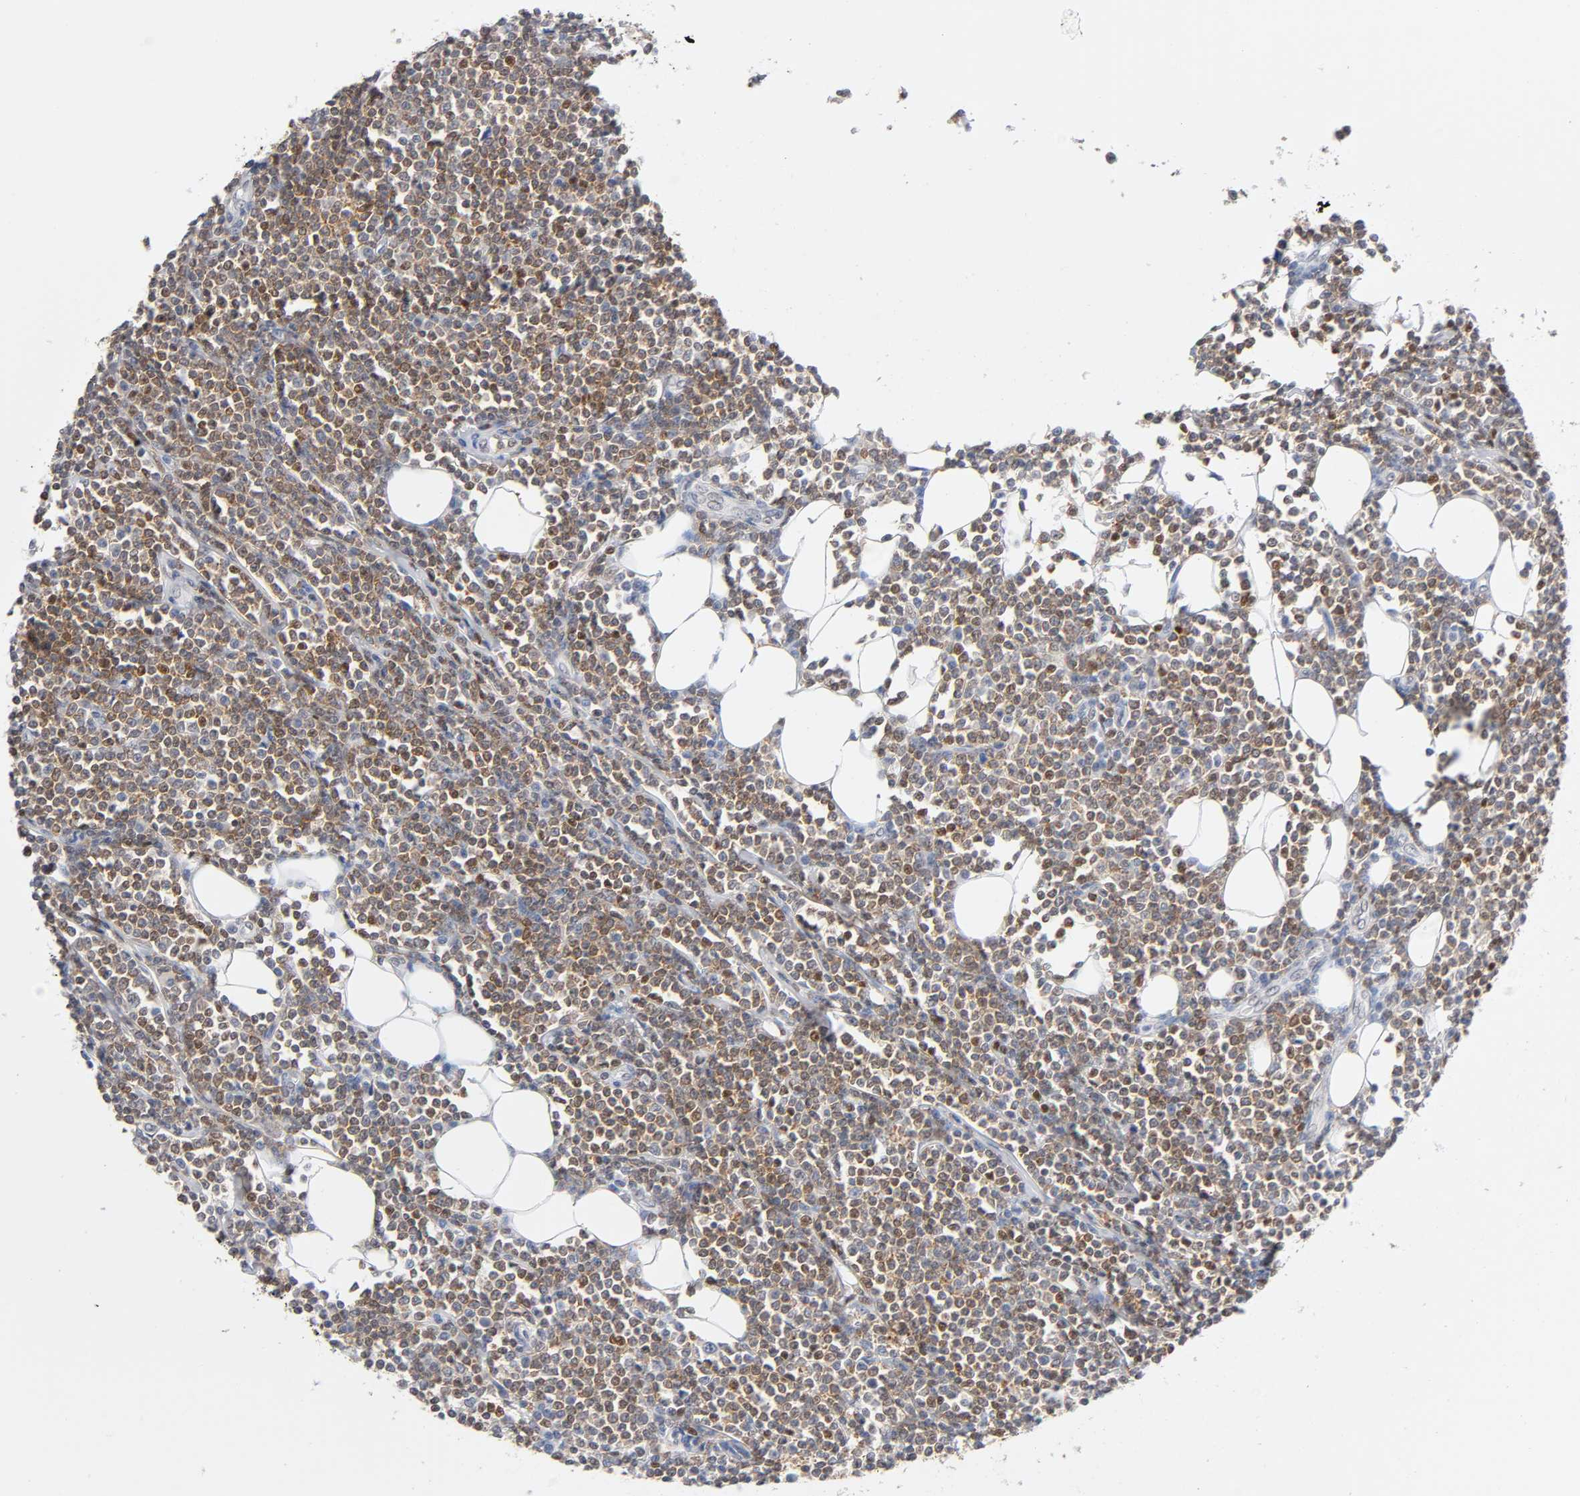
{"staining": {"intensity": "moderate", "quantity": ">75%", "location": "nuclear"}, "tissue": "lymphoma", "cell_type": "Tumor cells", "image_type": "cancer", "snomed": [{"axis": "morphology", "description": "Malignant lymphoma, non-Hodgkin's type, Low grade"}, {"axis": "topography", "description": "Soft tissue"}], "caption": "About >75% of tumor cells in lymphoma display moderate nuclear protein staining as visualized by brown immunohistochemical staining.", "gene": "NFATC1", "patient": {"sex": "male", "age": 92}}